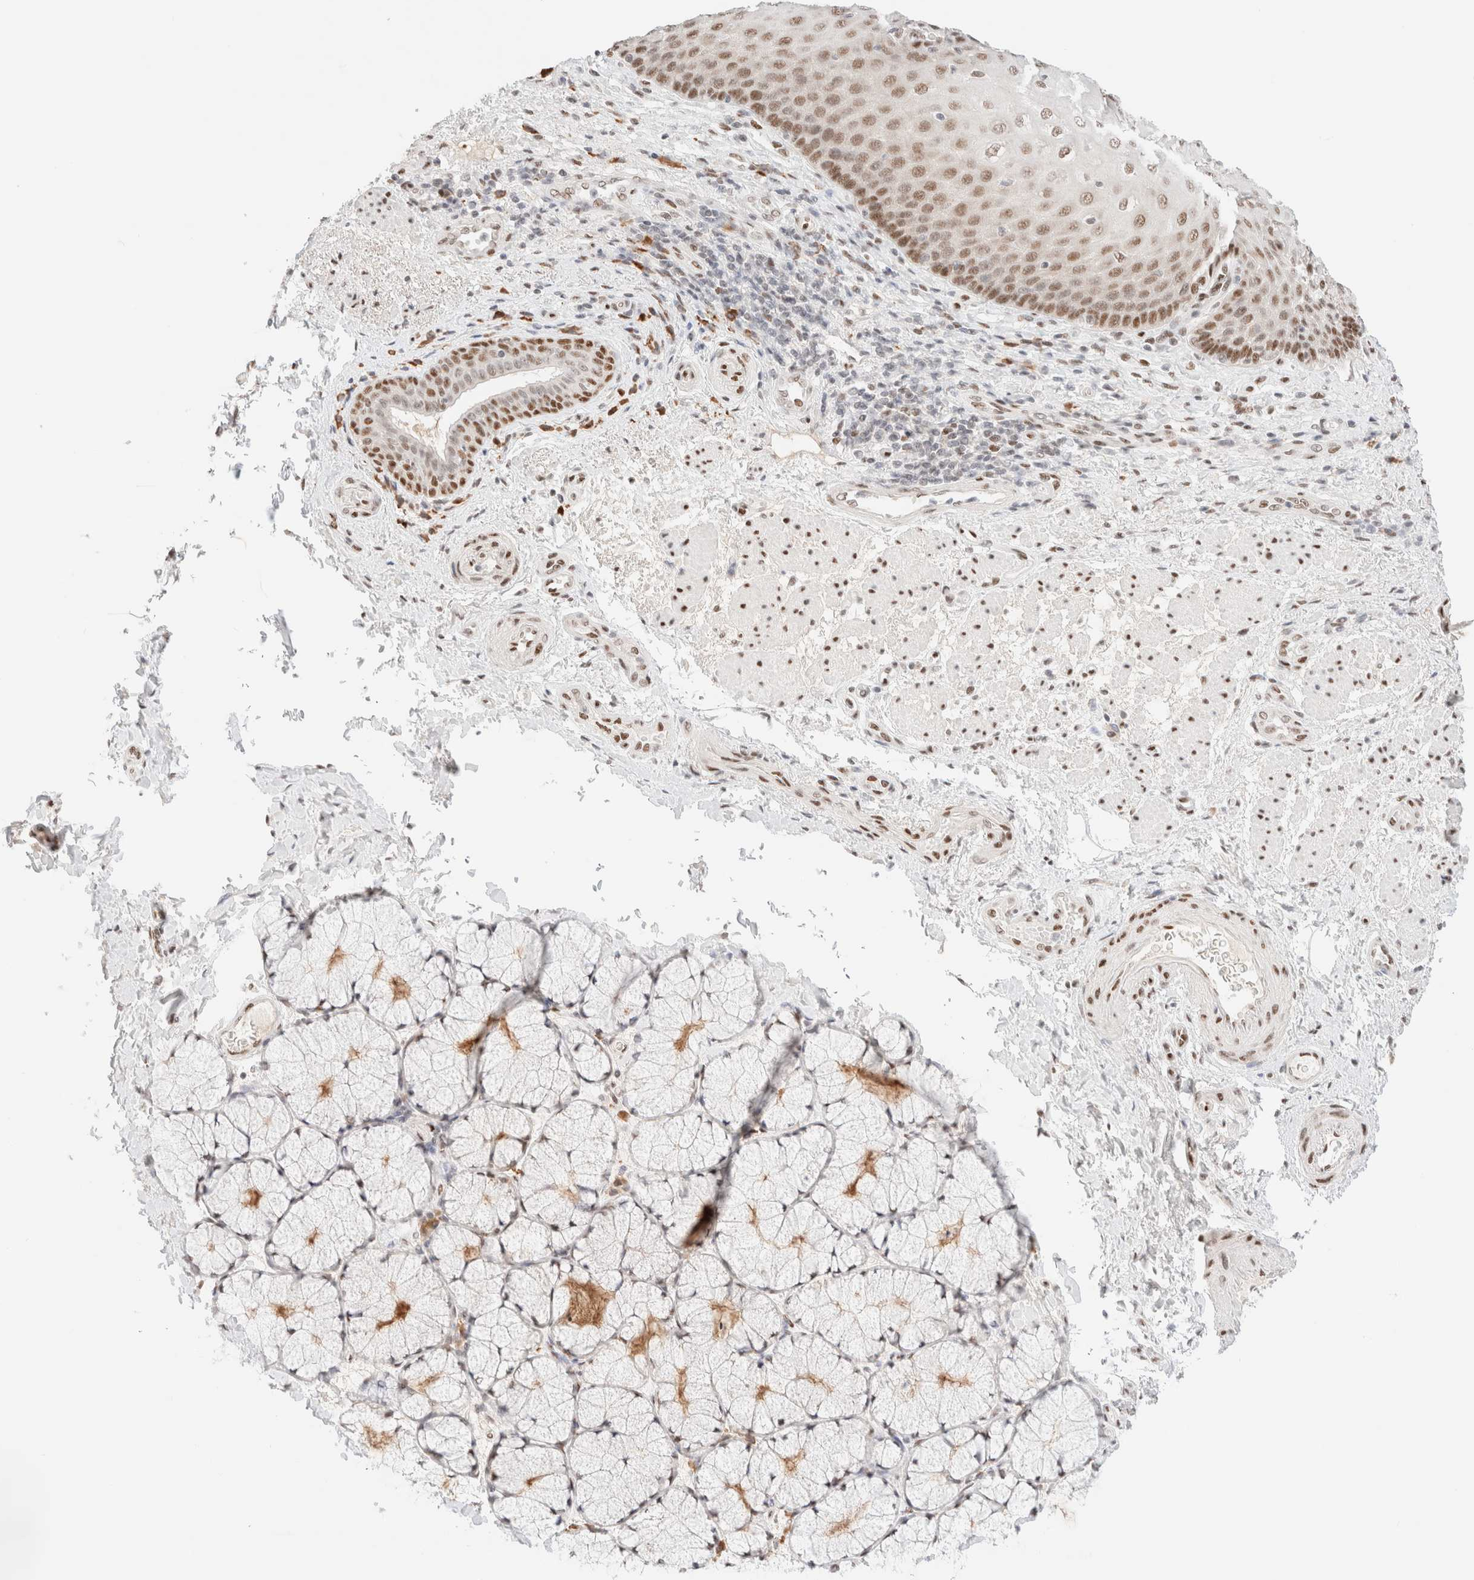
{"staining": {"intensity": "moderate", "quantity": ">75%", "location": "nuclear"}, "tissue": "esophagus", "cell_type": "Squamous epithelial cells", "image_type": "normal", "snomed": [{"axis": "morphology", "description": "Normal tissue, NOS"}, {"axis": "topography", "description": "Esophagus"}], "caption": "IHC (DAB (3,3'-diaminobenzidine)) staining of benign human esophagus exhibits moderate nuclear protein expression in approximately >75% of squamous epithelial cells. (IHC, brightfield microscopy, high magnification).", "gene": "CIC", "patient": {"sex": "male", "age": 54}}